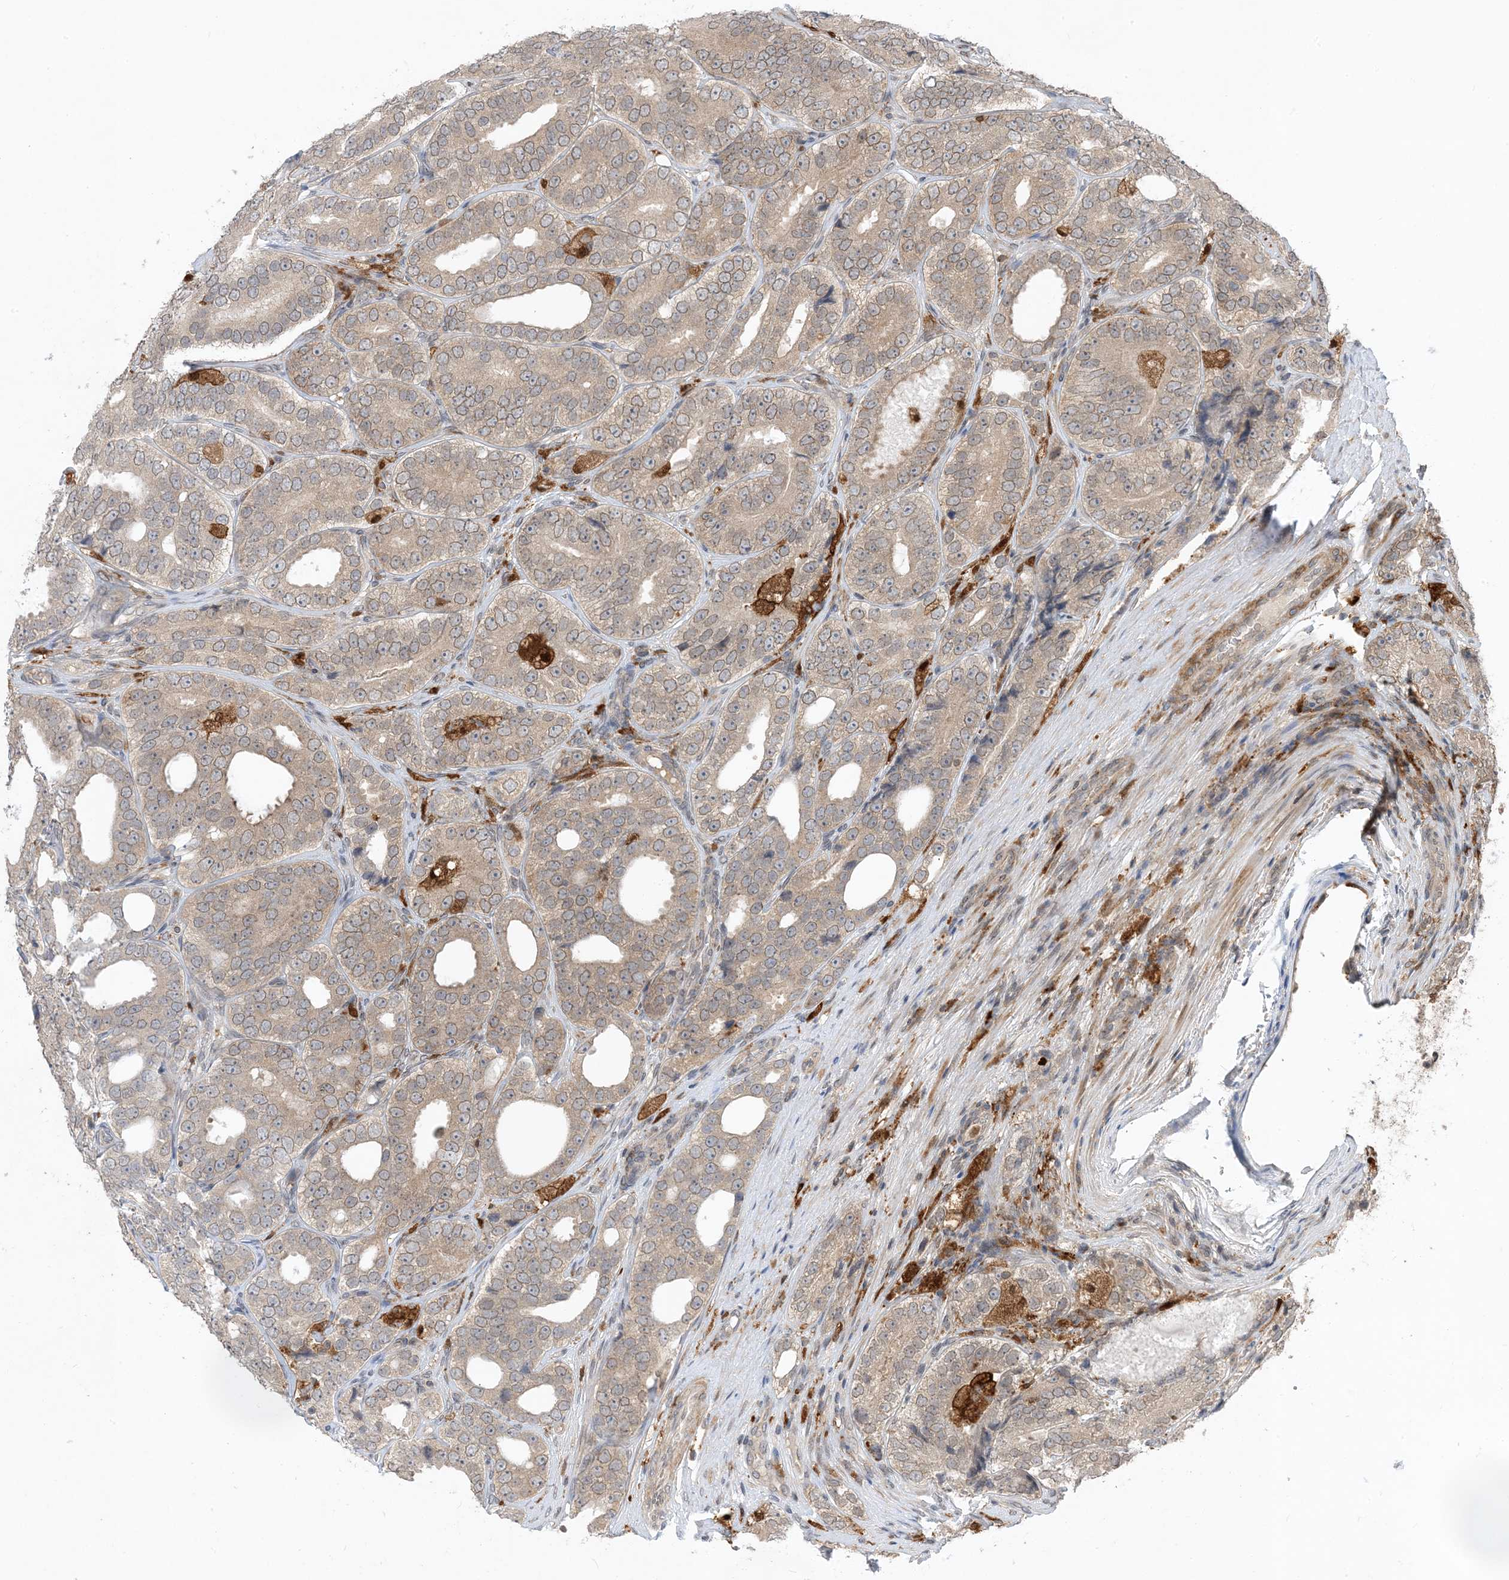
{"staining": {"intensity": "weak", "quantity": "<25%", "location": "cytoplasmic/membranous,nuclear"}, "tissue": "prostate cancer", "cell_type": "Tumor cells", "image_type": "cancer", "snomed": [{"axis": "morphology", "description": "Adenocarcinoma, High grade"}, {"axis": "topography", "description": "Prostate"}], "caption": "Immunohistochemistry (IHC) image of prostate cancer (adenocarcinoma (high-grade)) stained for a protein (brown), which demonstrates no staining in tumor cells.", "gene": "NAGK", "patient": {"sex": "male", "age": 56}}